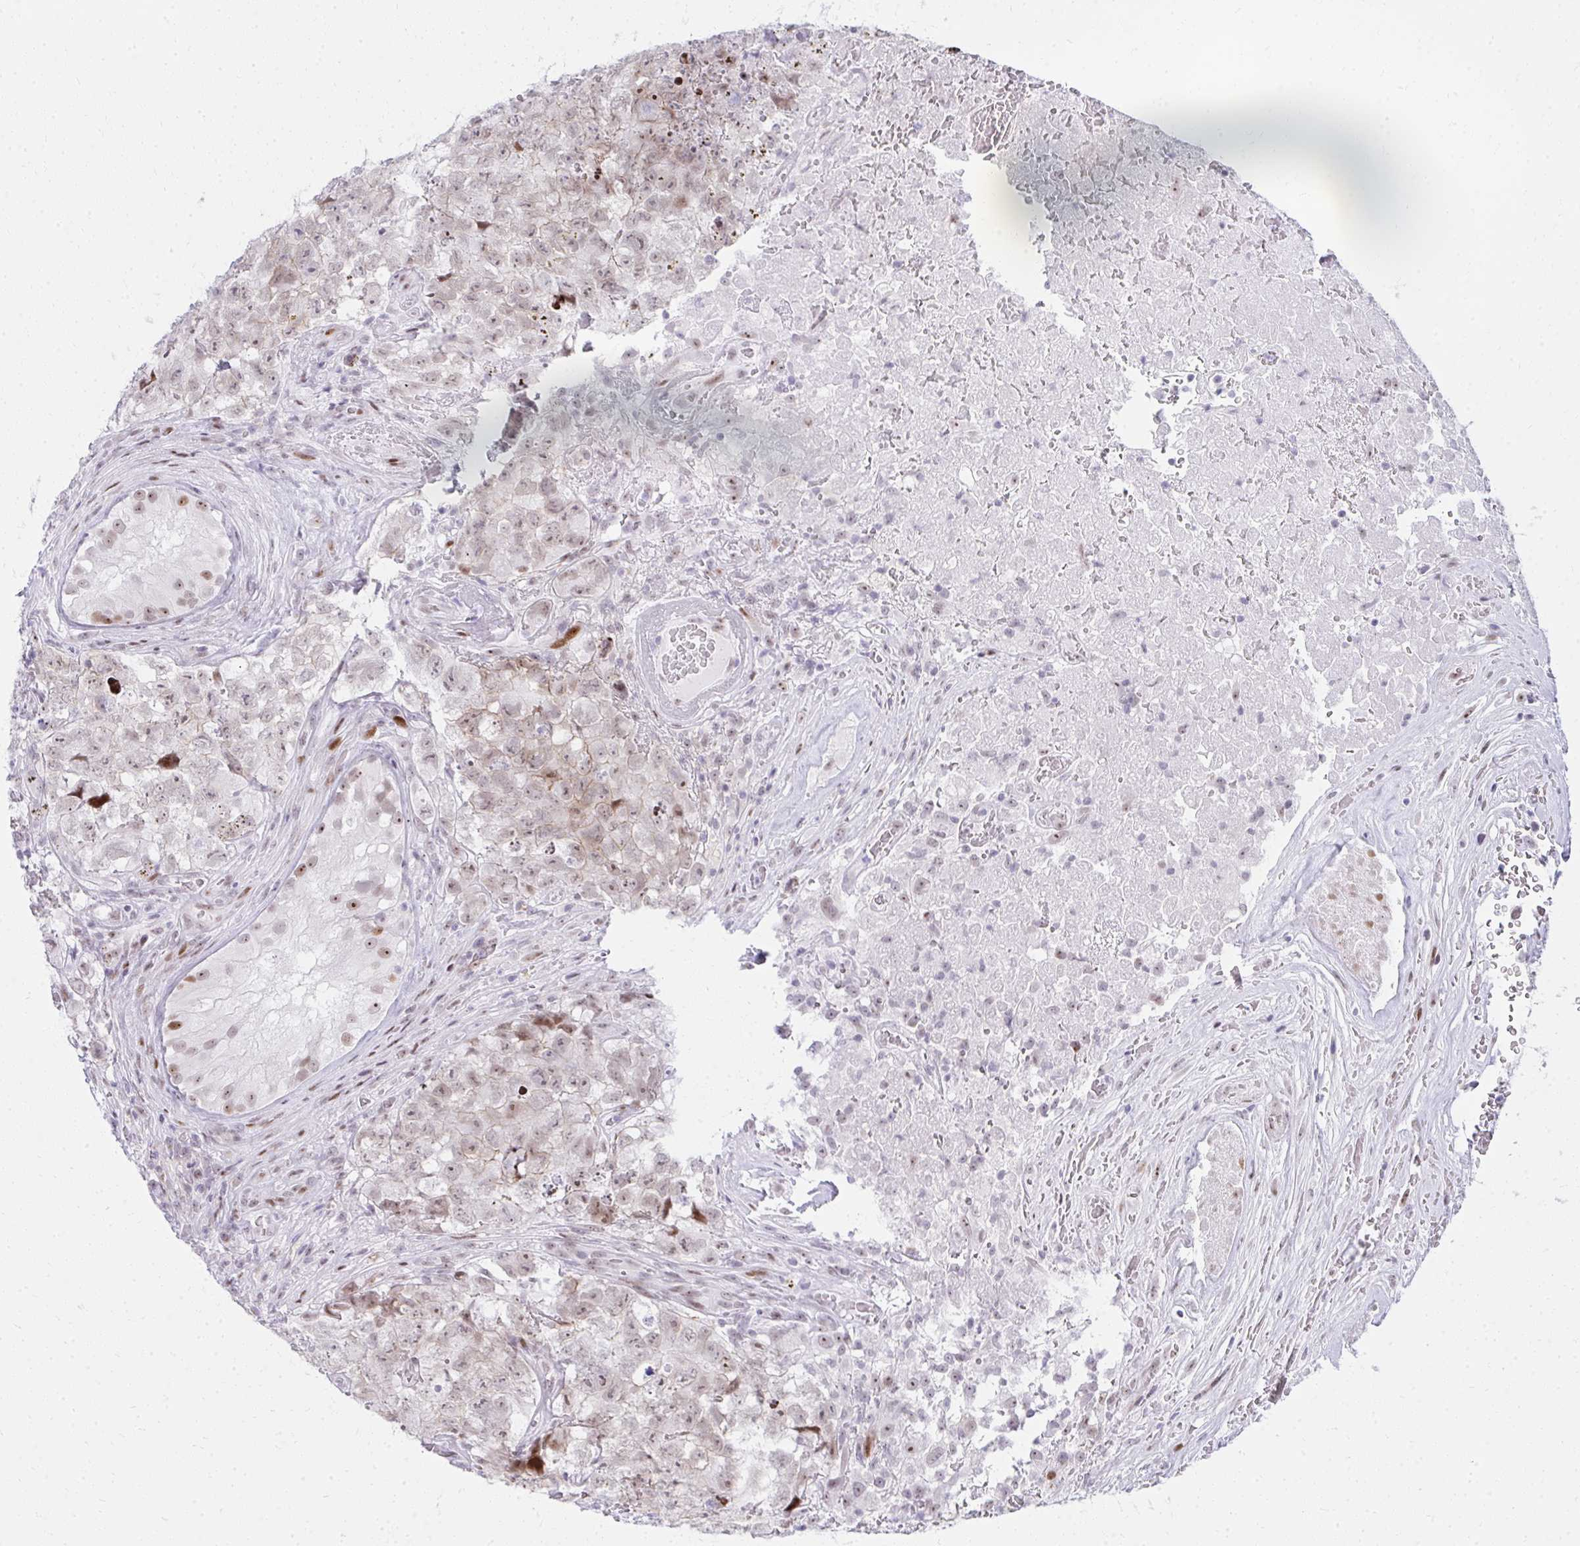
{"staining": {"intensity": "weak", "quantity": ">75%", "location": "nuclear"}, "tissue": "testis cancer", "cell_type": "Tumor cells", "image_type": "cancer", "snomed": [{"axis": "morphology", "description": "Carcinoma, Embryonal, NOS"}, {"axis": "topography", "description": "Testis"}], "caption": "A micrograph showing weak nuclear positivity in approximately >75% of tumor cells in testis cancer, as visualized by brown immunohistochemical staining.", "gene": "GLDN", "patient": {"sex": "male", "age": 18}}